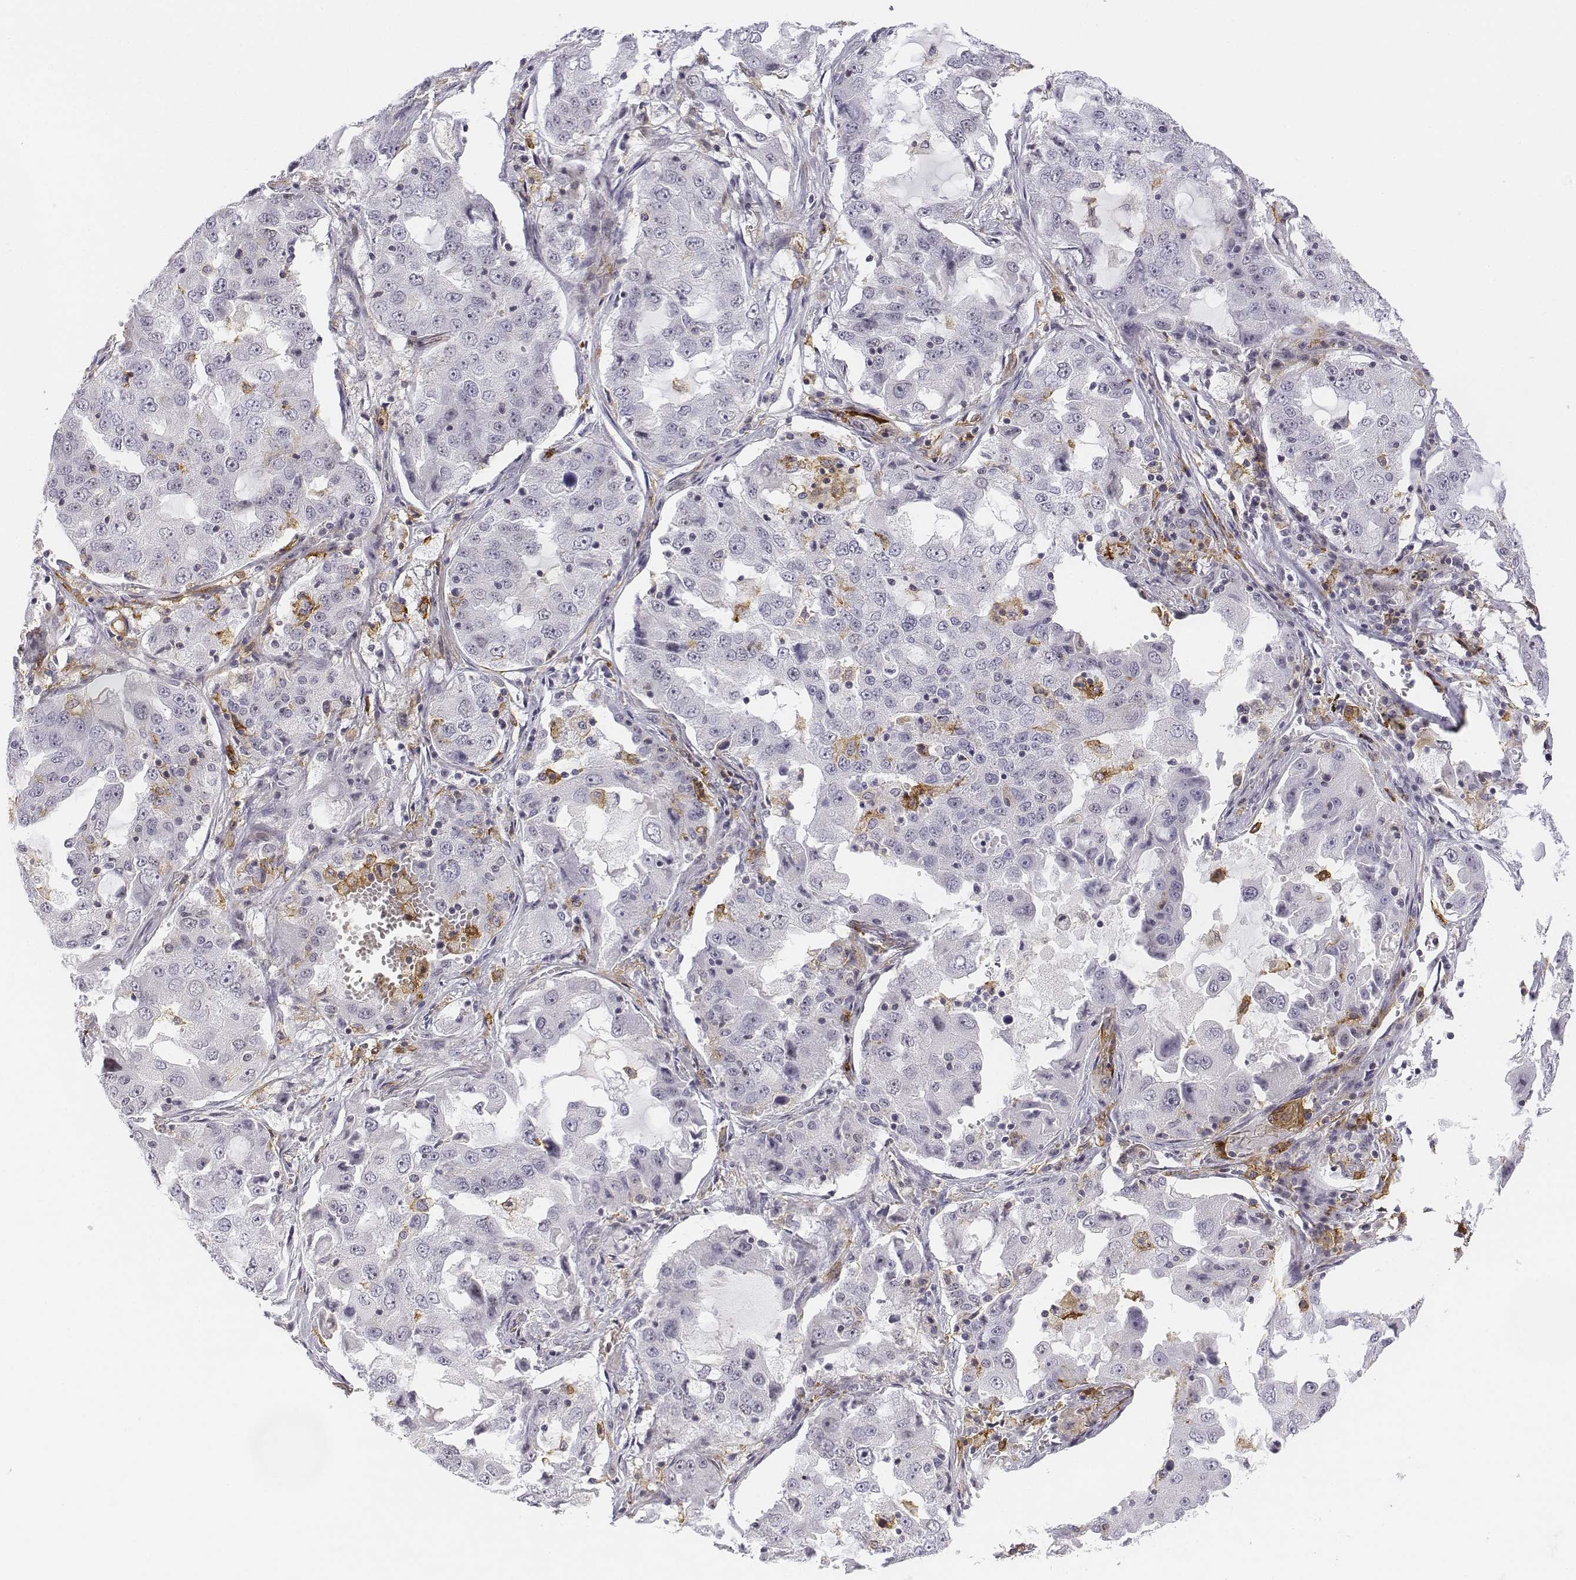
{"staining": {"intensity": "negative", "quantity": "none", "location": "none"}, "tissue": "lung cancer", "cell_type": "Tumor cells", "image_type": "cancer", "snomed": [{"axis": "morphology", "description": "Adenocarcinoma, NOS"}, {"axis": "topography", "description": "Lung"}], "caption": "IHC micrograph of neoplastic tissue: human lung cancer (adenocarcinoma) stained with DAB (3,3'-diaminobenzidine) demonstrates no significant protein staining in tumor cells.", "gene": "CD14", "patient": {"sex": "female", "age": 61}}